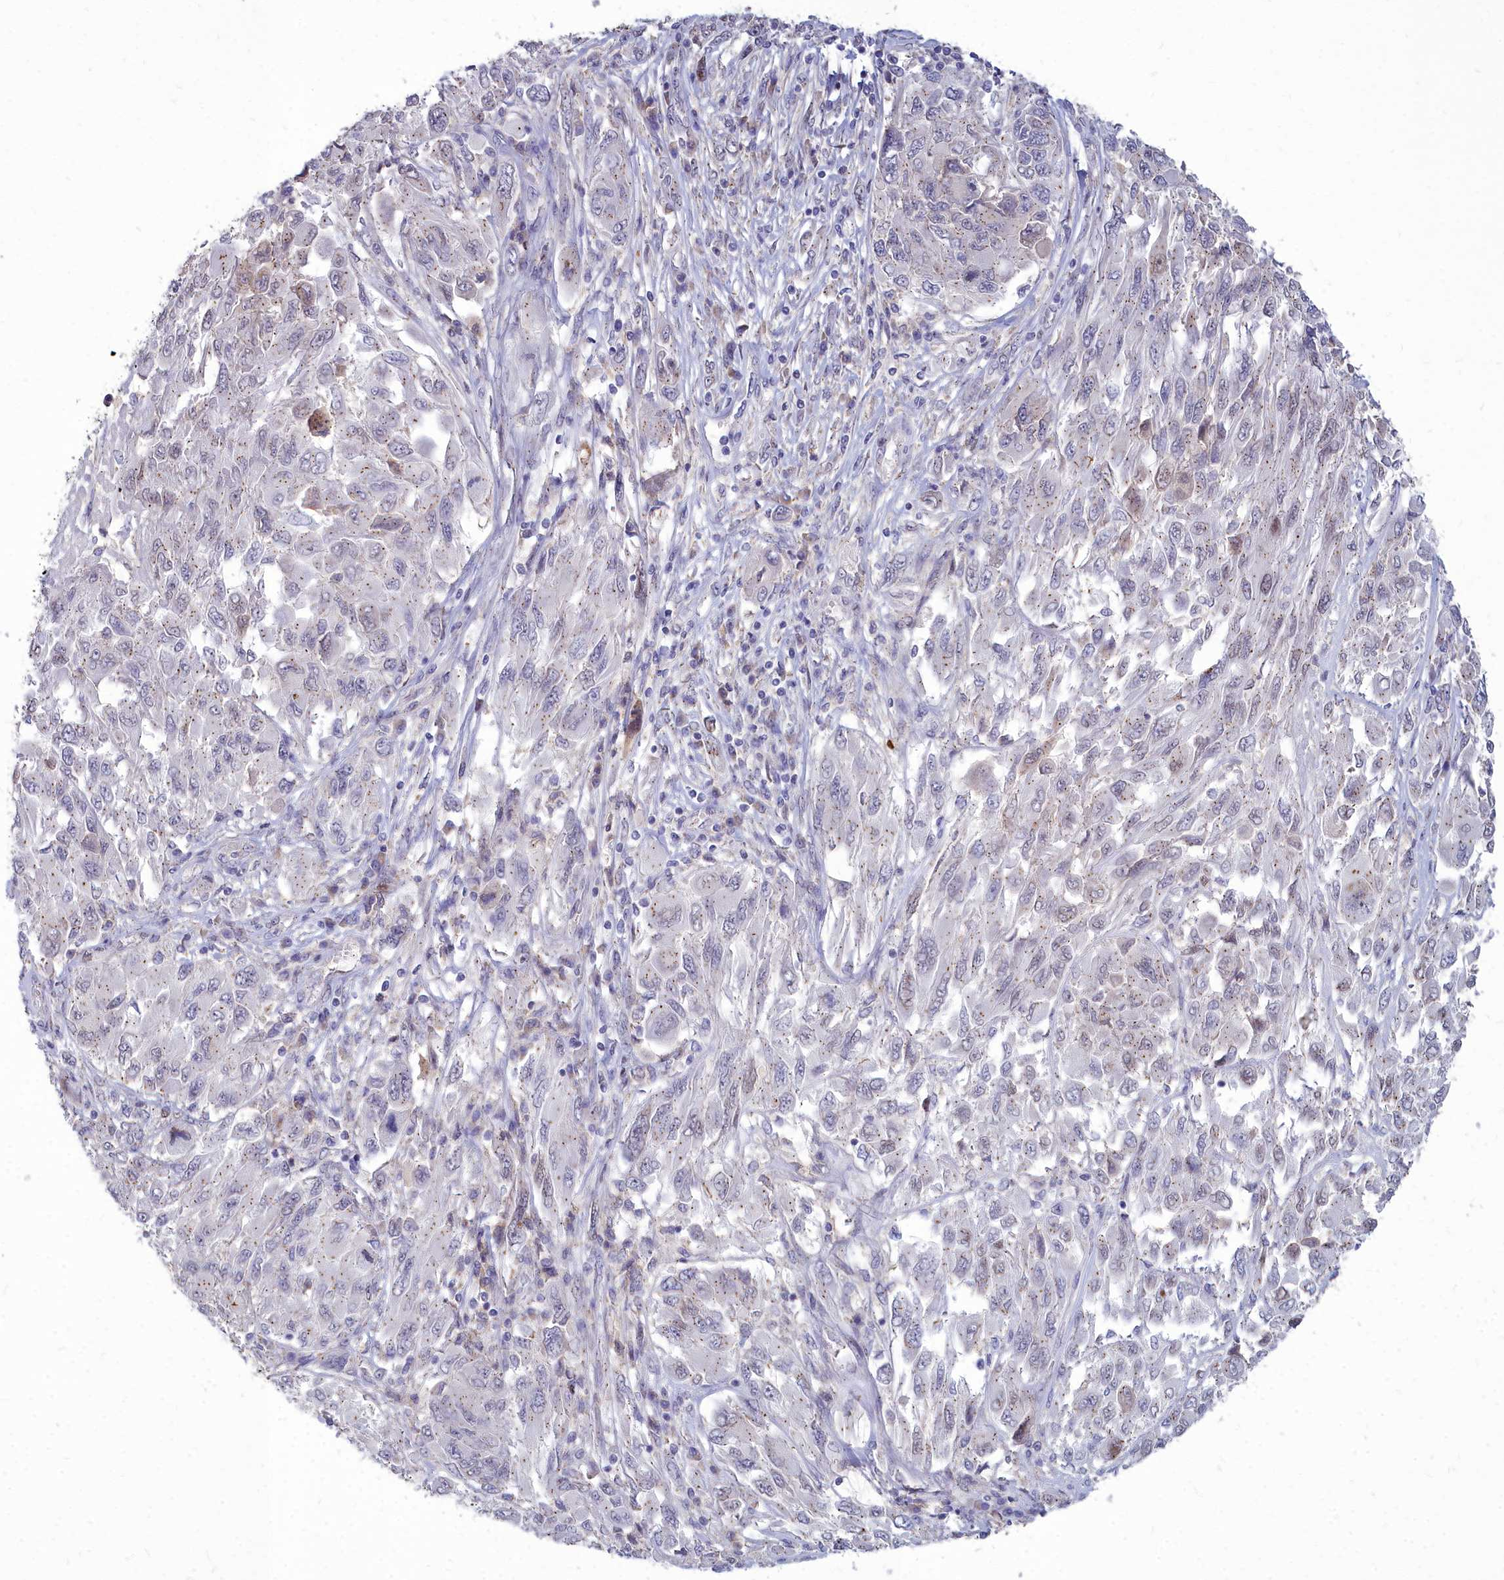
{"staining": {"intensity": "weak", "quantity": "25%-75%", "location": "cytoplasmic/membranous,nuclear"}, "tissue": "melanoma", "cell_type": "Tumor cells", "image_type": "cancer", "snomed": [{"axis": "morphology", "description": "Malignant melanoma, NOS"}, {"axis": "topography", "description": "Skin"}], "caption": "High-magnification brightfield microscopy of melanoma stained with DAB (3,3'-diaminobenzidine) (brown) and counterstained with hematoxylin (blue). tumor cells exhibit weak cytoplasmic/membranous and nuclear staining is identified in approximately25%-75% of cells. (DAB (3,3'-diaminobenzidine) IHC with brightfield microscopy, high magnification).", "gene": "NOXA1", "patient": {"sex": "female", "age": 91}}